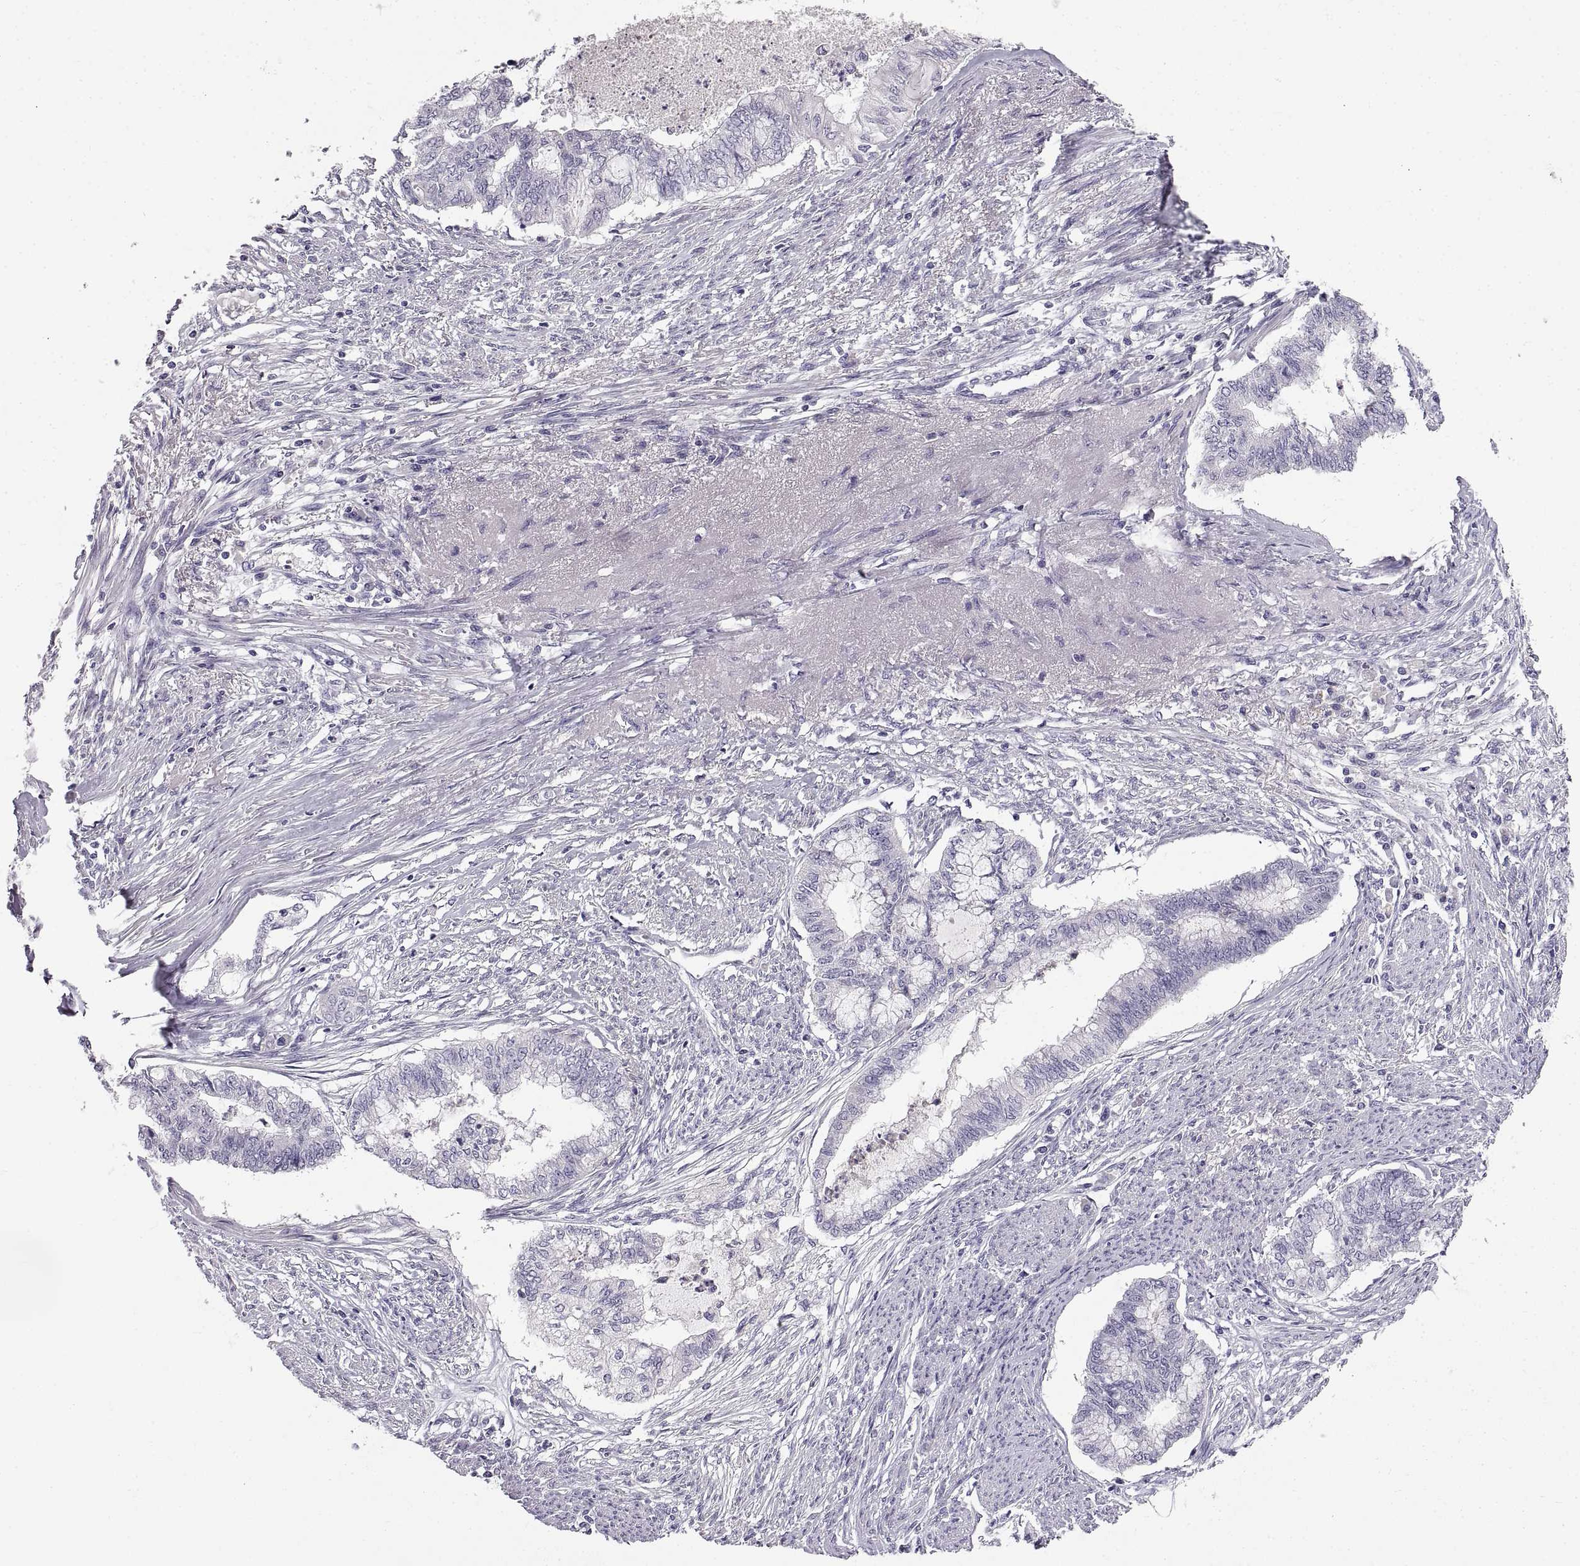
{"staining": {"intensity": "negative", "quantity": "none", "location": "none"}, "tissue": "endometrial cancer", "cell_type": "Tumor cells", "image_type": "cancer", "snomed": [{"axis": "morphology", "description": "Adenocarcinoma, NOS"}, {"axis": "topography", "description": "Endometrium"}], "caption": "Tumor cells show no significant protein positivity in endometrial cancer.", "gene": "ADAM32", "patient": {"sex": "female", "age": 79}}